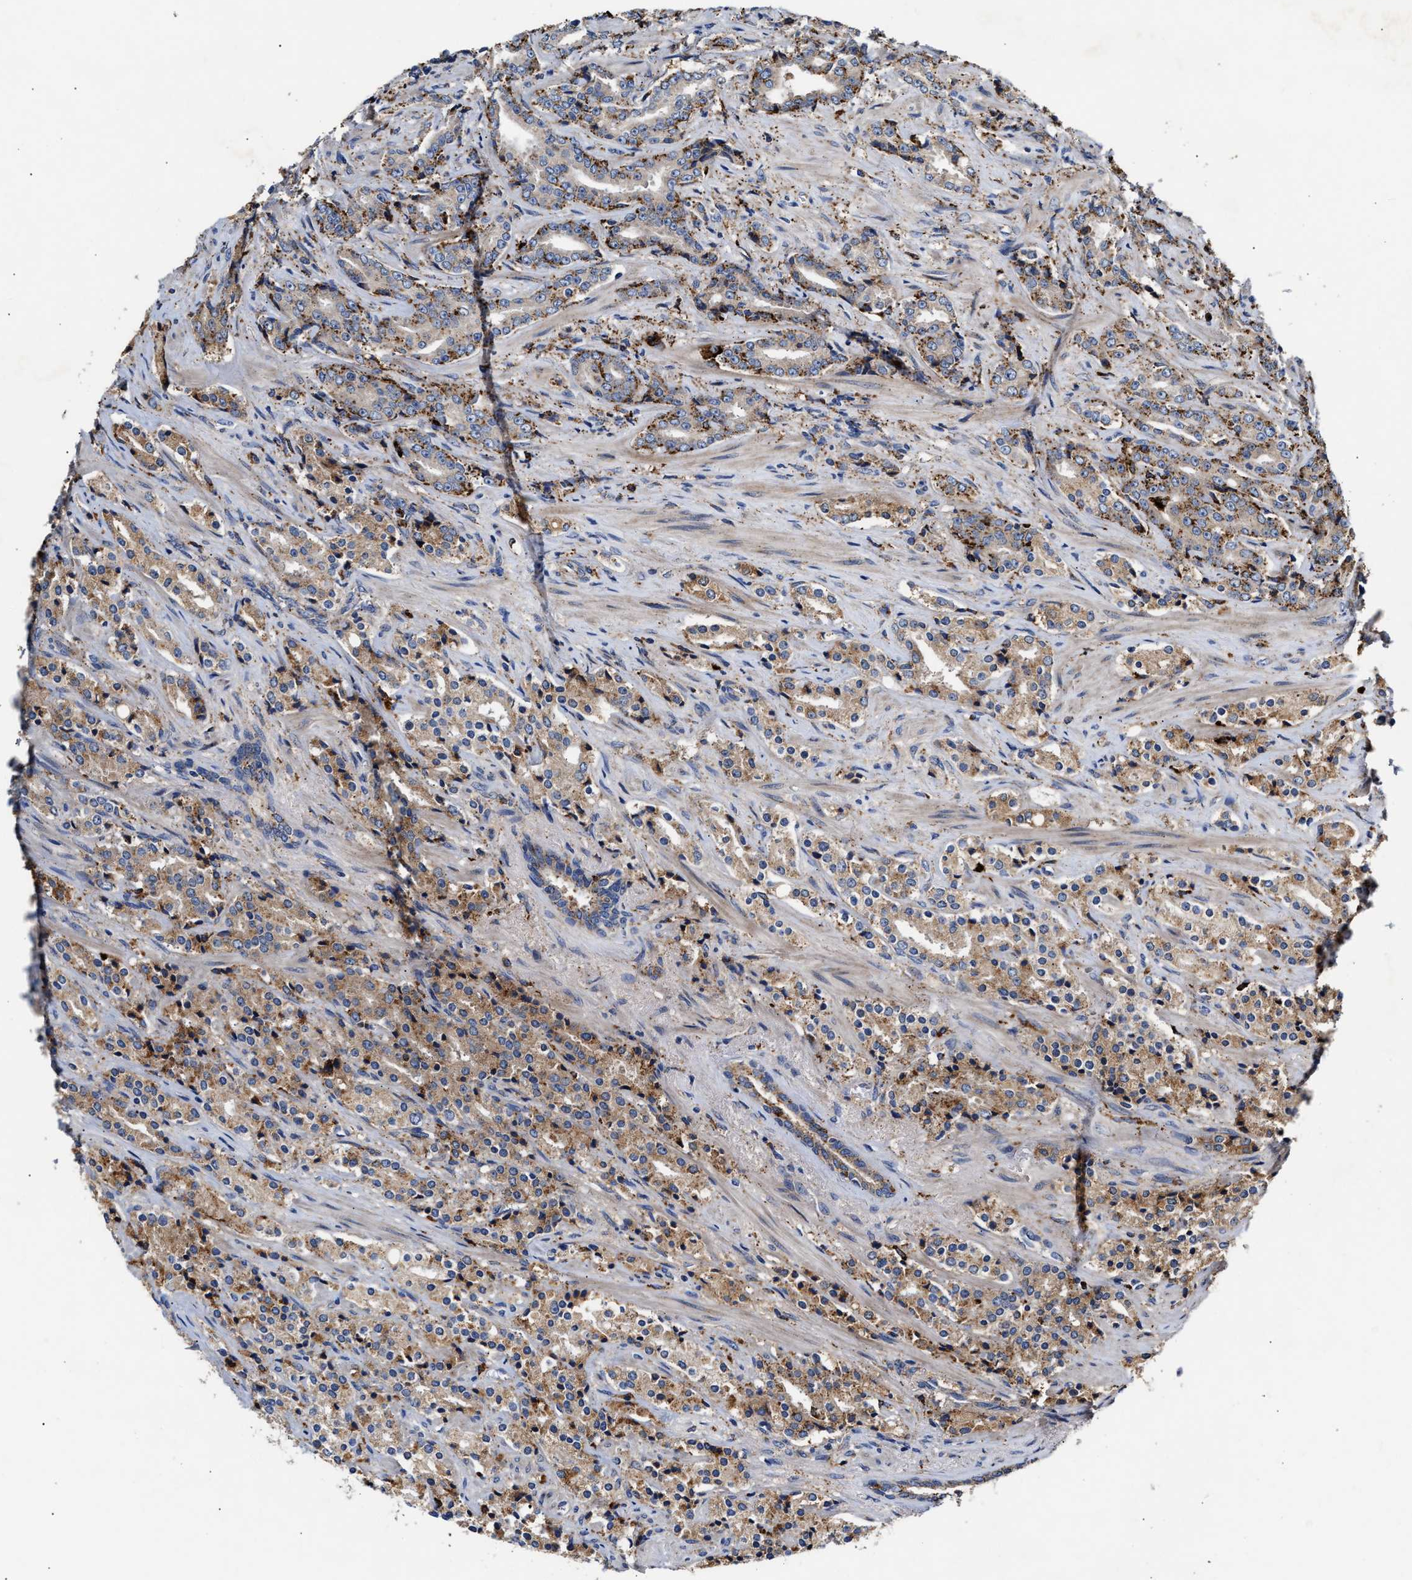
{"staining": {"intensity": "moderate", "quantity": ">75%", "location": "cytoplasmic/membranous"}, "tissue": "prostate cancer", "cell_type": "Tumor cells", "image_type": "cancer", "snomed": [{"axis": "morphology", "description": "Adenocarcinoma, High grade"}, {"axis": "topography", "description": "Prostate"}], "caption": "Immunohistochemistry photomicrograph of prostate cancer stained for a protein (brown), which shows medium levels of moderate cytoplasmic/membranous positivity in about >75% of tumor cells.", "gene": "CCDC146", "patient": {"sex": "male", "age": 71}}